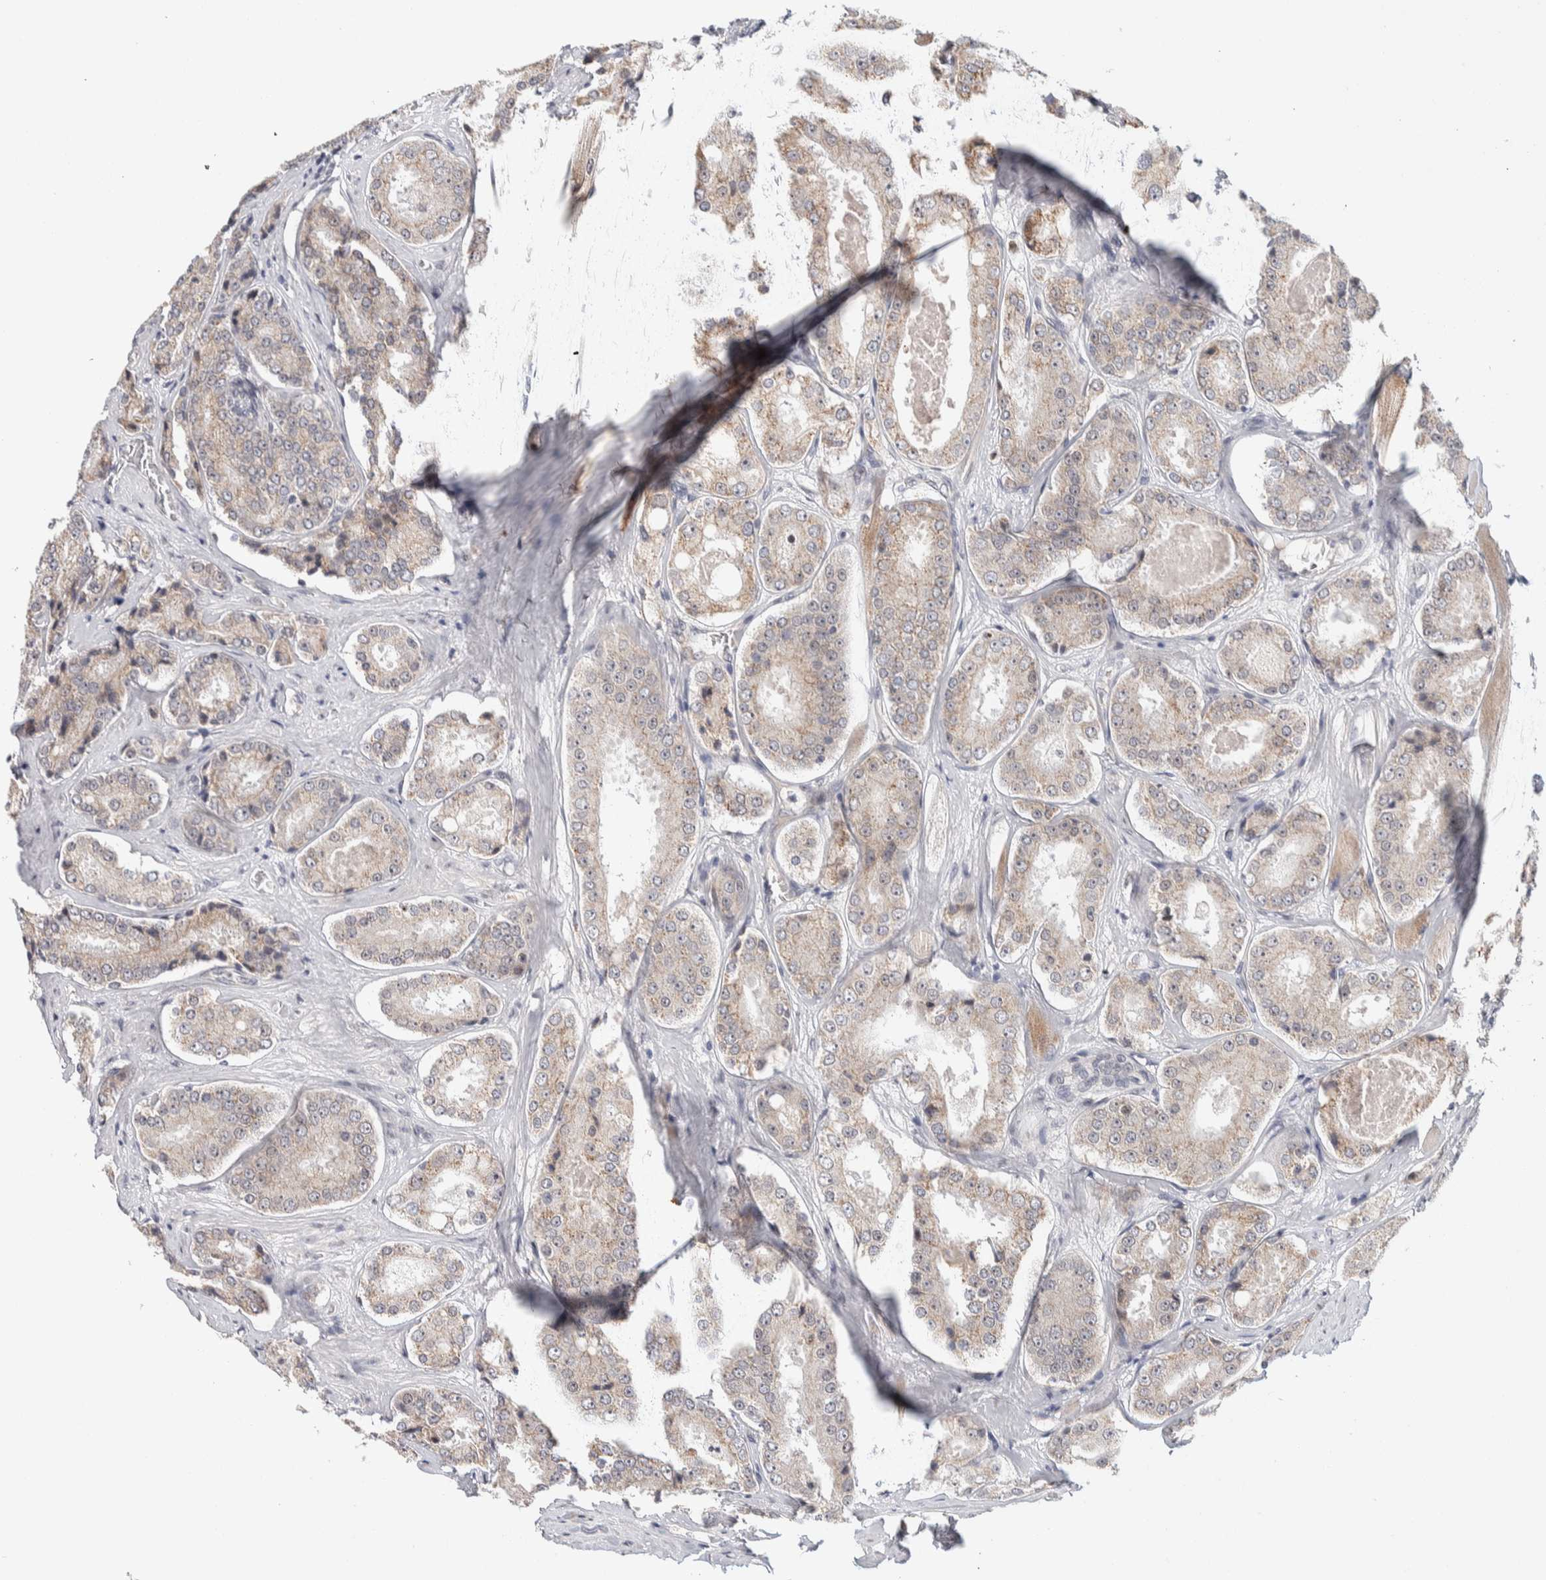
{"staining": {"intensity": "weak", "quantity": ">75%", "location": "cytoplasmic/membranous"}, "tissue": "prostate cancer", "cell_type": "Tumor cells", "image_type": "cancer", "snomed": [{"axis": "morphology", "description": "Adenocarcinoma, High grade"}, {"axis": "topography", "description": "Prostate"}], "caption": "Human prostate cancer stained with a brown dye displays weak cytoplasmic/membranous positive expression in approximately >75% of tumor cells.", "gene": "CRAT", "patient": {"sex": "male", "age": 65}}